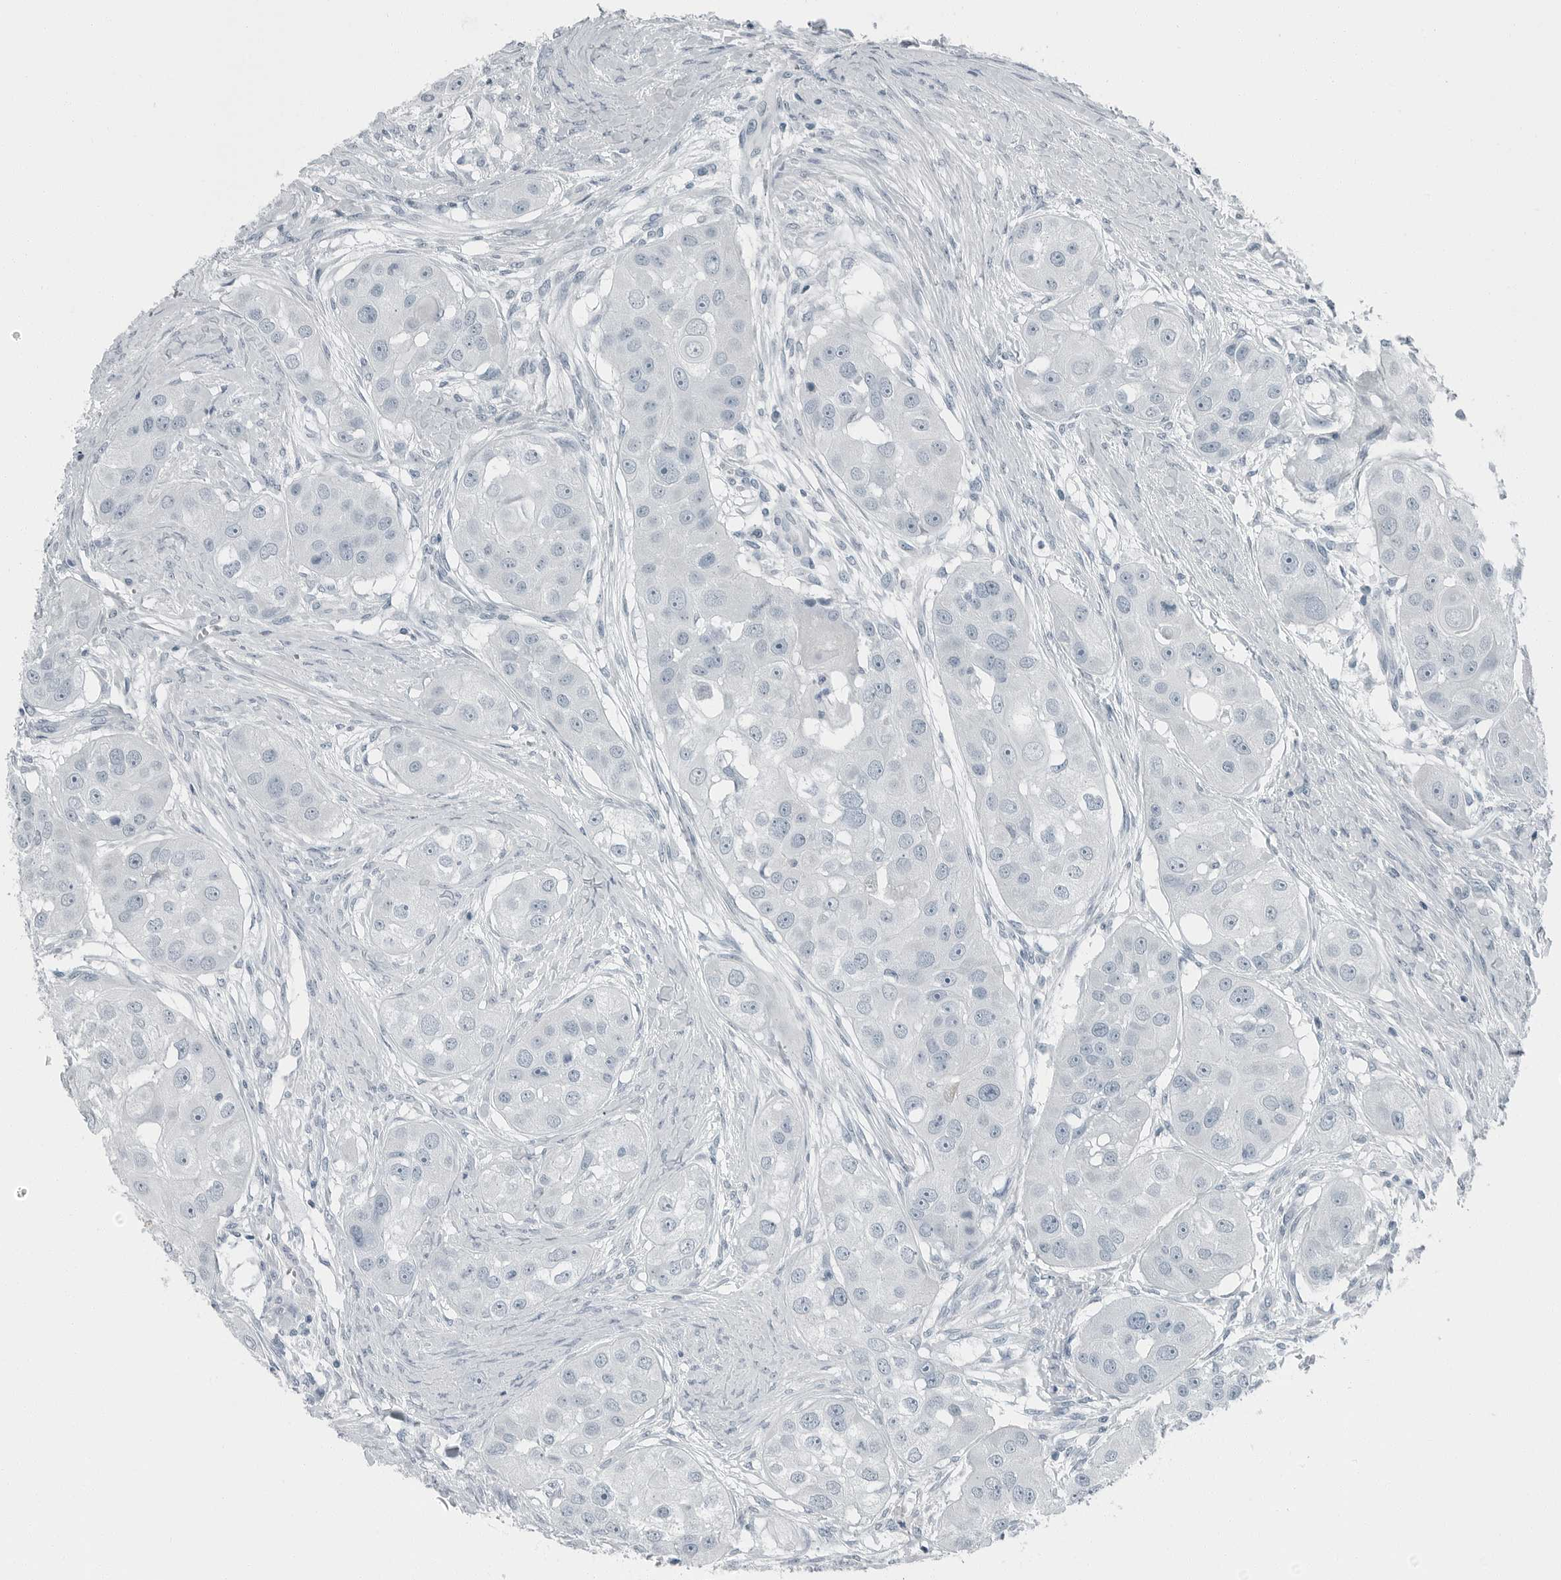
{"staining": {"intensity": "negative", "quantity": "none", "location": "none"}, "tissue": "head and neck cancer", "cell_type": "Tumor cells", "image_type": "cancer", "snomed": [{"axis": "morphology", "description": "Normal tissue, NOS"}, {"axis": "morphology", "description": "Squamous cell carcinoma, NOS"}, {"axis": "topography", "description": "Skeletal muscle"}, {"axis": "topography", "description": "Head-Neck"}], "caption": "Tumor cells show no significant protein expression in squamous cell carcinoma (head and neck).", "gene": "ZPBP2", "patient": {"sex": "male", "age": 51}}